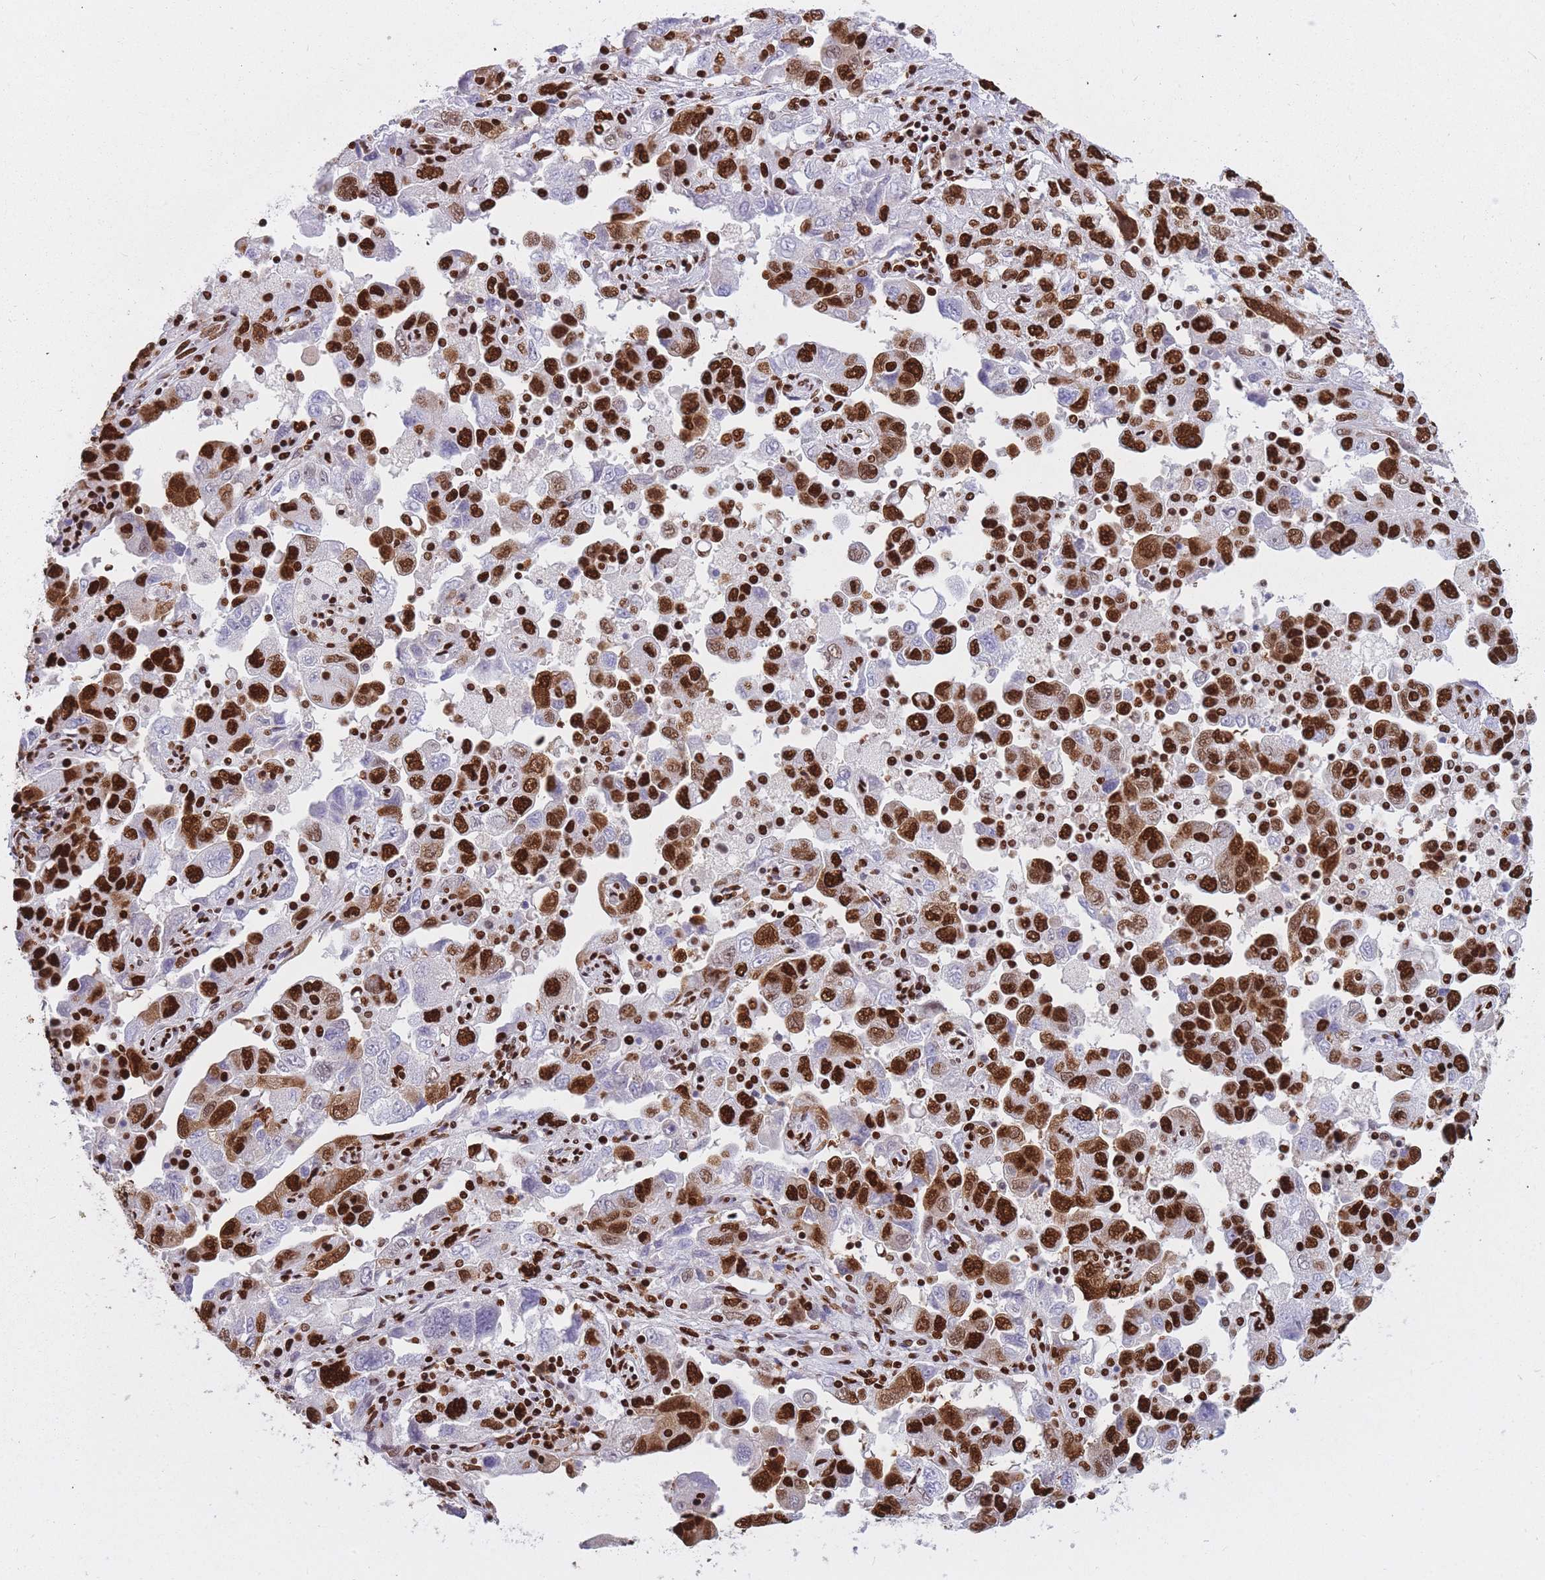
{"staining": {"intensity": "strong", "quantity": "25%-75%", "location": "cytoplasmic/membranous,nuclear"}, "tissue": "ovarian cancer", "cell_type": "Tumor cells", "image_type": "cancer", "snomed": [{"axis": "morphology", "description": "Carcinoma, NOS"}, {"axis": "morphology", "description": "Cystadenocarcinoma, serous, NOS"}, {"axis": "topography", "description": "Ovary"}], "caption": "Immunohistochemical staining of ovarian carcinoma shows high levels of strong cytoplasmic/membranous and nuclear protein expression in approximately 25%-75% of tumor cells.", "gene": "HNRNPUL1", "patient": {"sex": "female", "age": 69}}